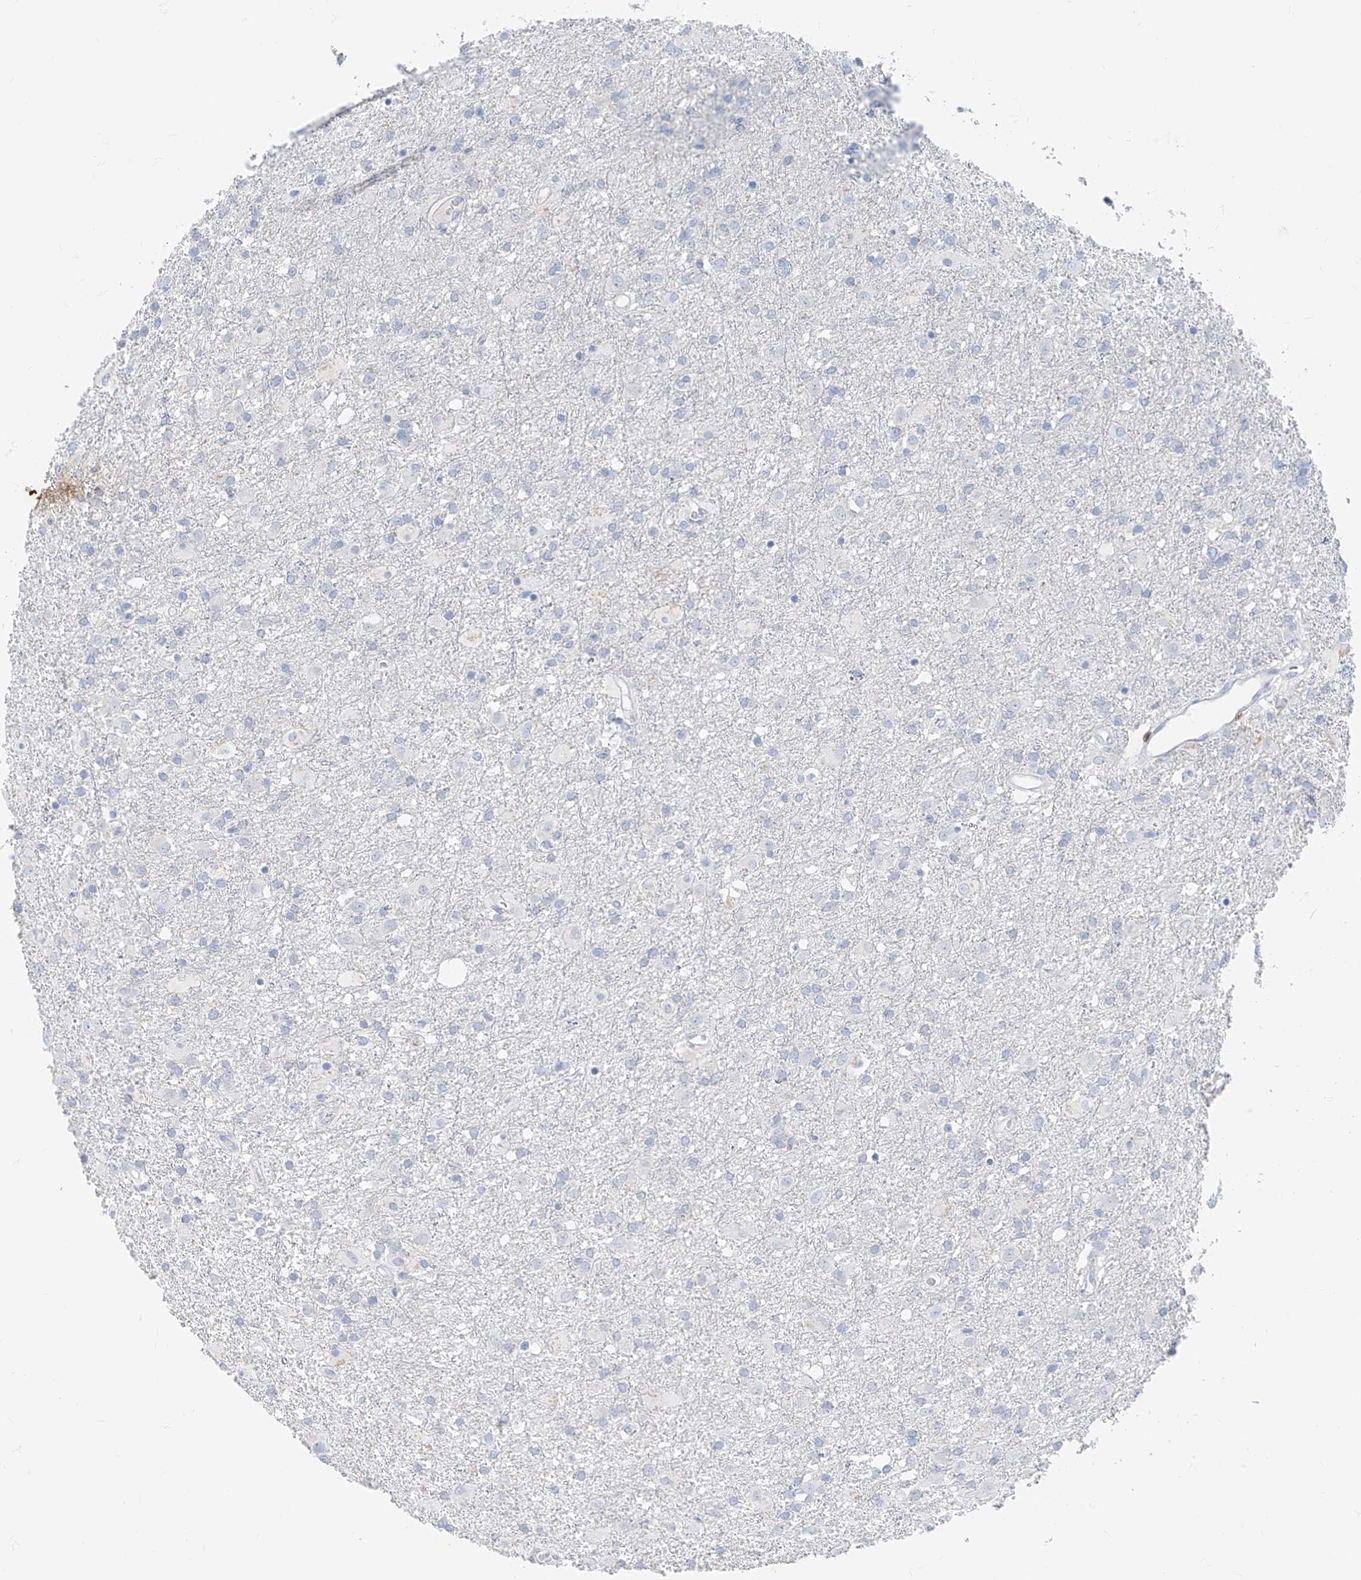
{"staining": {"intensity": "negative", "quantity": "none", "location": "none"}, "tissue": "glioma", "cell_type": "Tumor cells", "image_type": "cancer", "snomed": [{"axis": "morphology", "description": "Glioma, malignant, Low grade"}, {"axis": "topography", "description": "Brain"}], "caption": "The photomicrograph displays no staining of tumor cells in glioma. Brightfield microscopy of immunohistochemistry stained with DAB (brown) and hematoxylin (blue), captured at high magnification.", "gene": "TBX21", "patient": {"sex": "male", "age": 65}}